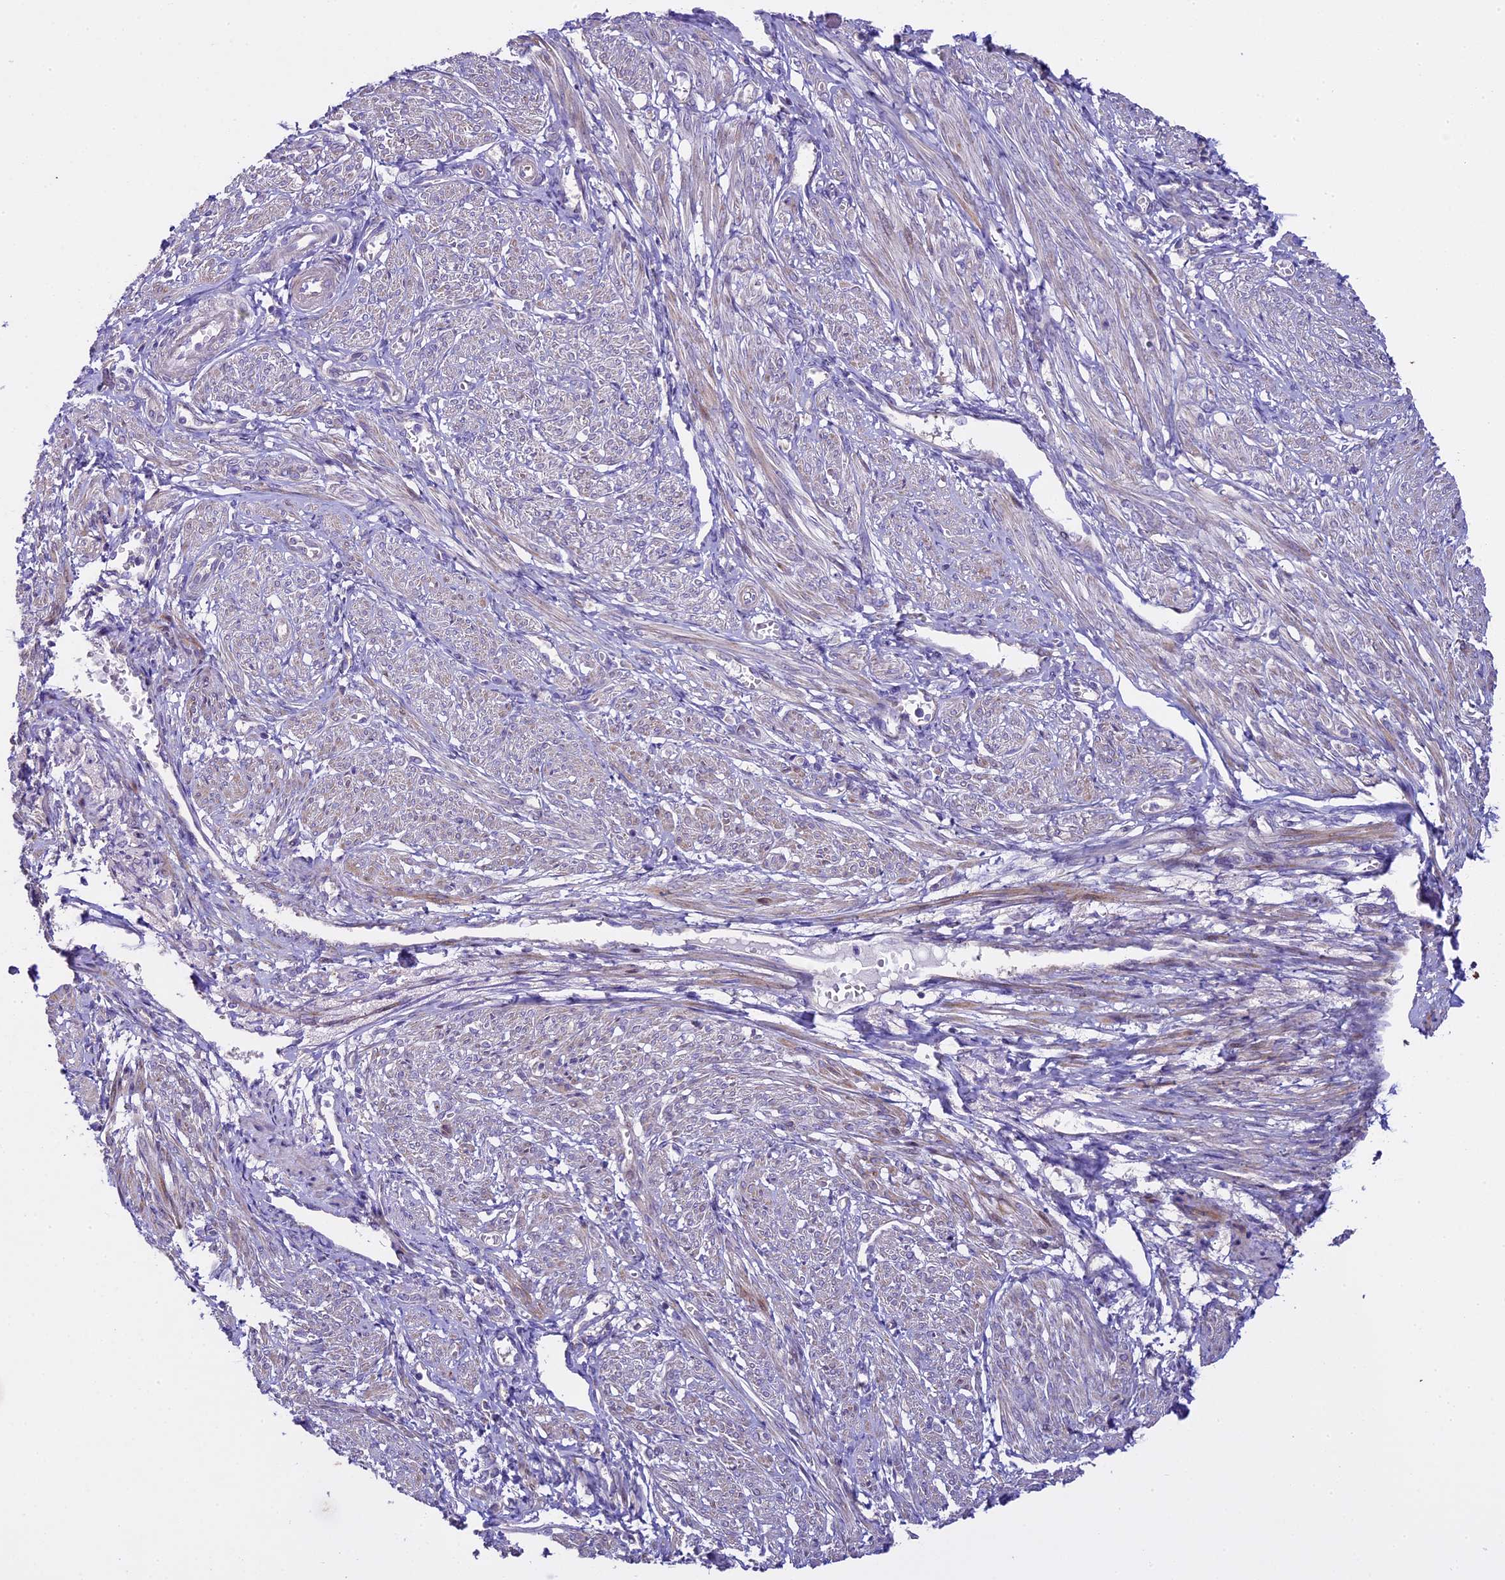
{"staining": {"intensity": "weak", "quantity": "25%-75%", "location": "cytoplasmic/membranous"}, "tissue": "smooth muscle", "cell_type": "Smooth muscle cells", "image_type": "normal", "snomed": [{"axis": "morphology", "description": "Normal tissue, NOS"}, {"axis": "topography", "description": "Smooth muscle"}], "caption": "Immunohistochemistry (IHC) micrograph of unremarkable smooth muscle: smooth muscle stained using immunohistochemistry shows low levels of weak protein expression localized specifically in the cytoplasmic/membranous of smooth muscle cells, appearing as a cytoplasmic/membranous brown color.", "gene": "SPIRE1", "patient": {"sex": "female", "age": 39}}